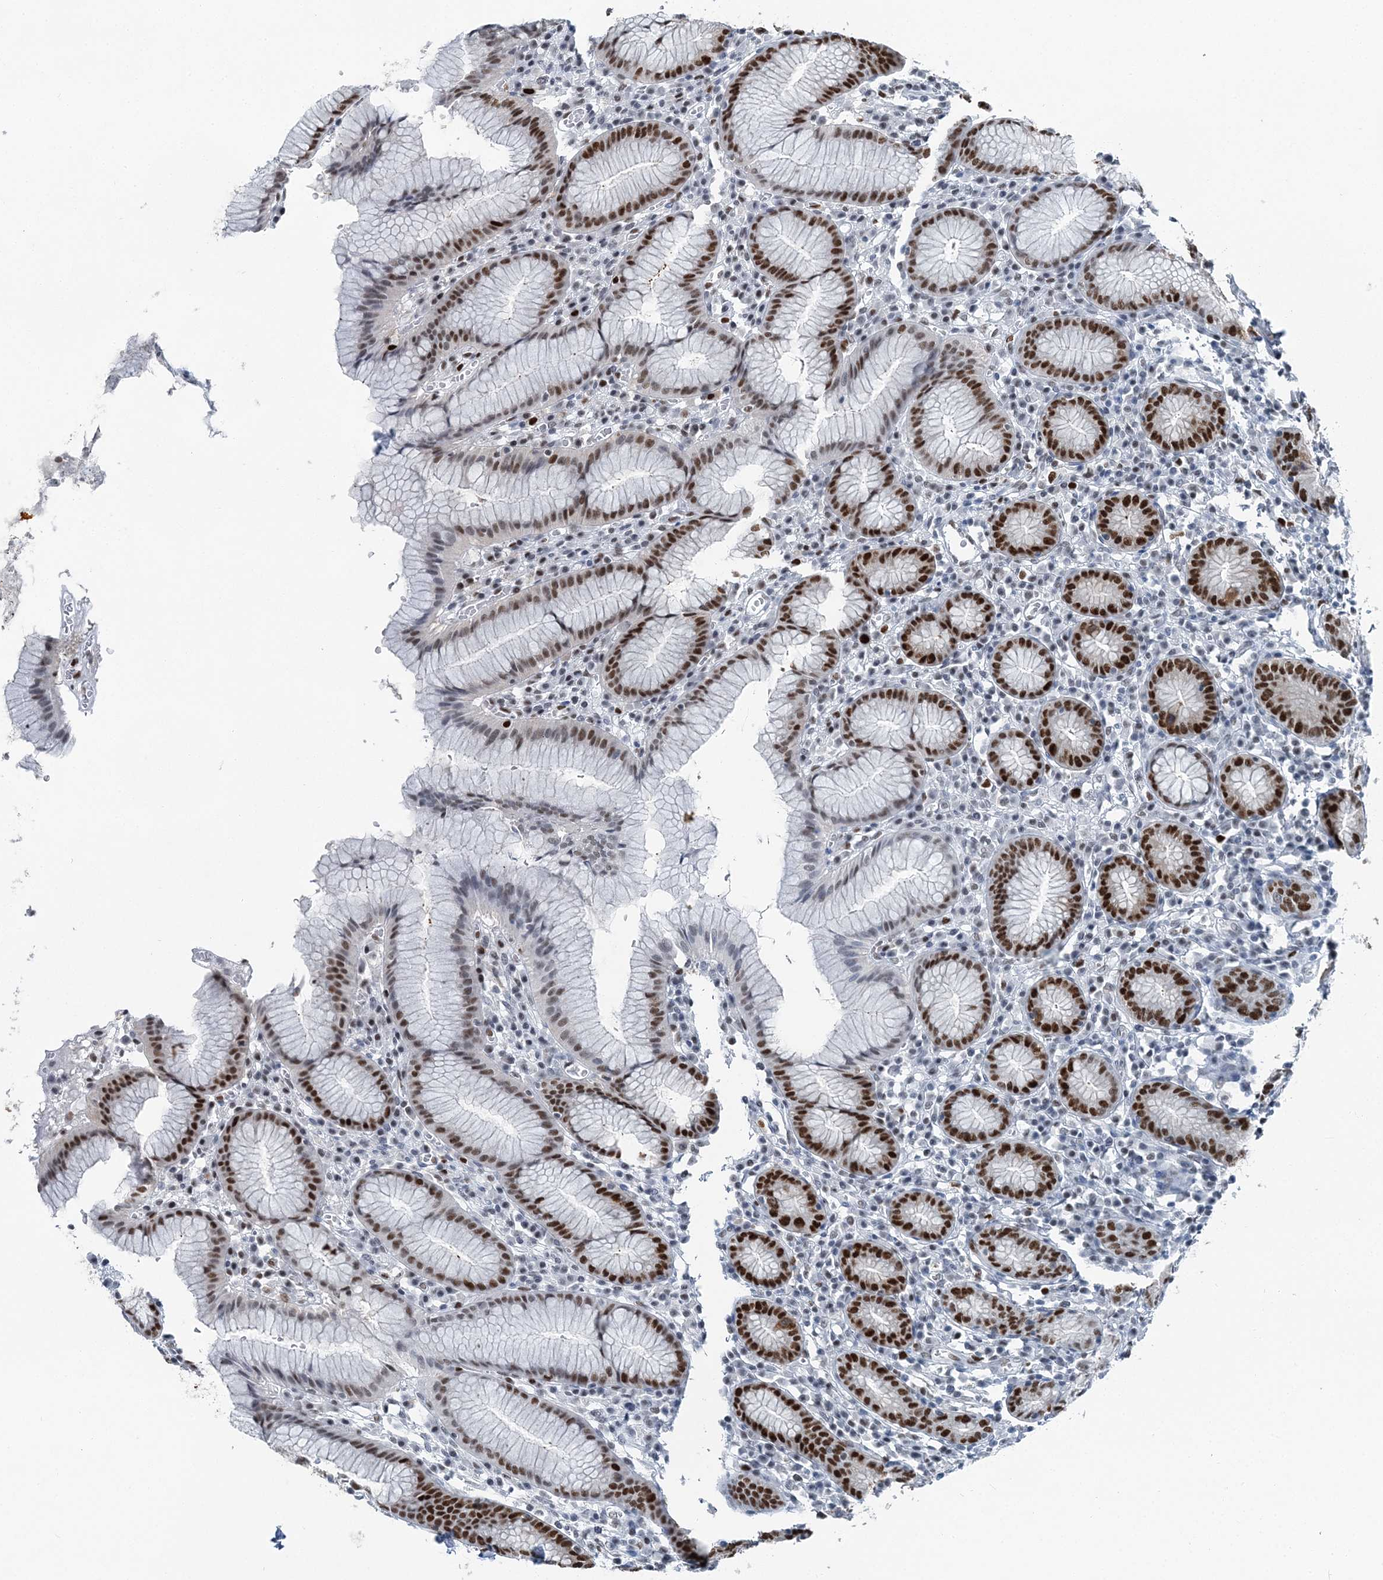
{"staining": {"intensity": "strong", "quantity": "25%-75%", "location": "nuclear"}, "tissue": "stomach", "cell_type": "Glandular cells", "image_type": "normal", "snomed": [{"axis": "morphology", "description": "Normal tissue, NOS"}, {"axis": "topography", "description": "Stomach"}], "caption": "Glandular cells demonstrate high levels of strong nuclear positivity in approximately 25%-75% of cells in normal stomach. The staining is performed using DAB (3,3'-diaminobenzidine) brown chromogen to label protein expression. The nuclei are counter-stained blue using hematoxylin.", "gene": "HAT1", "patient": {"sex": "male", "age": 55}}